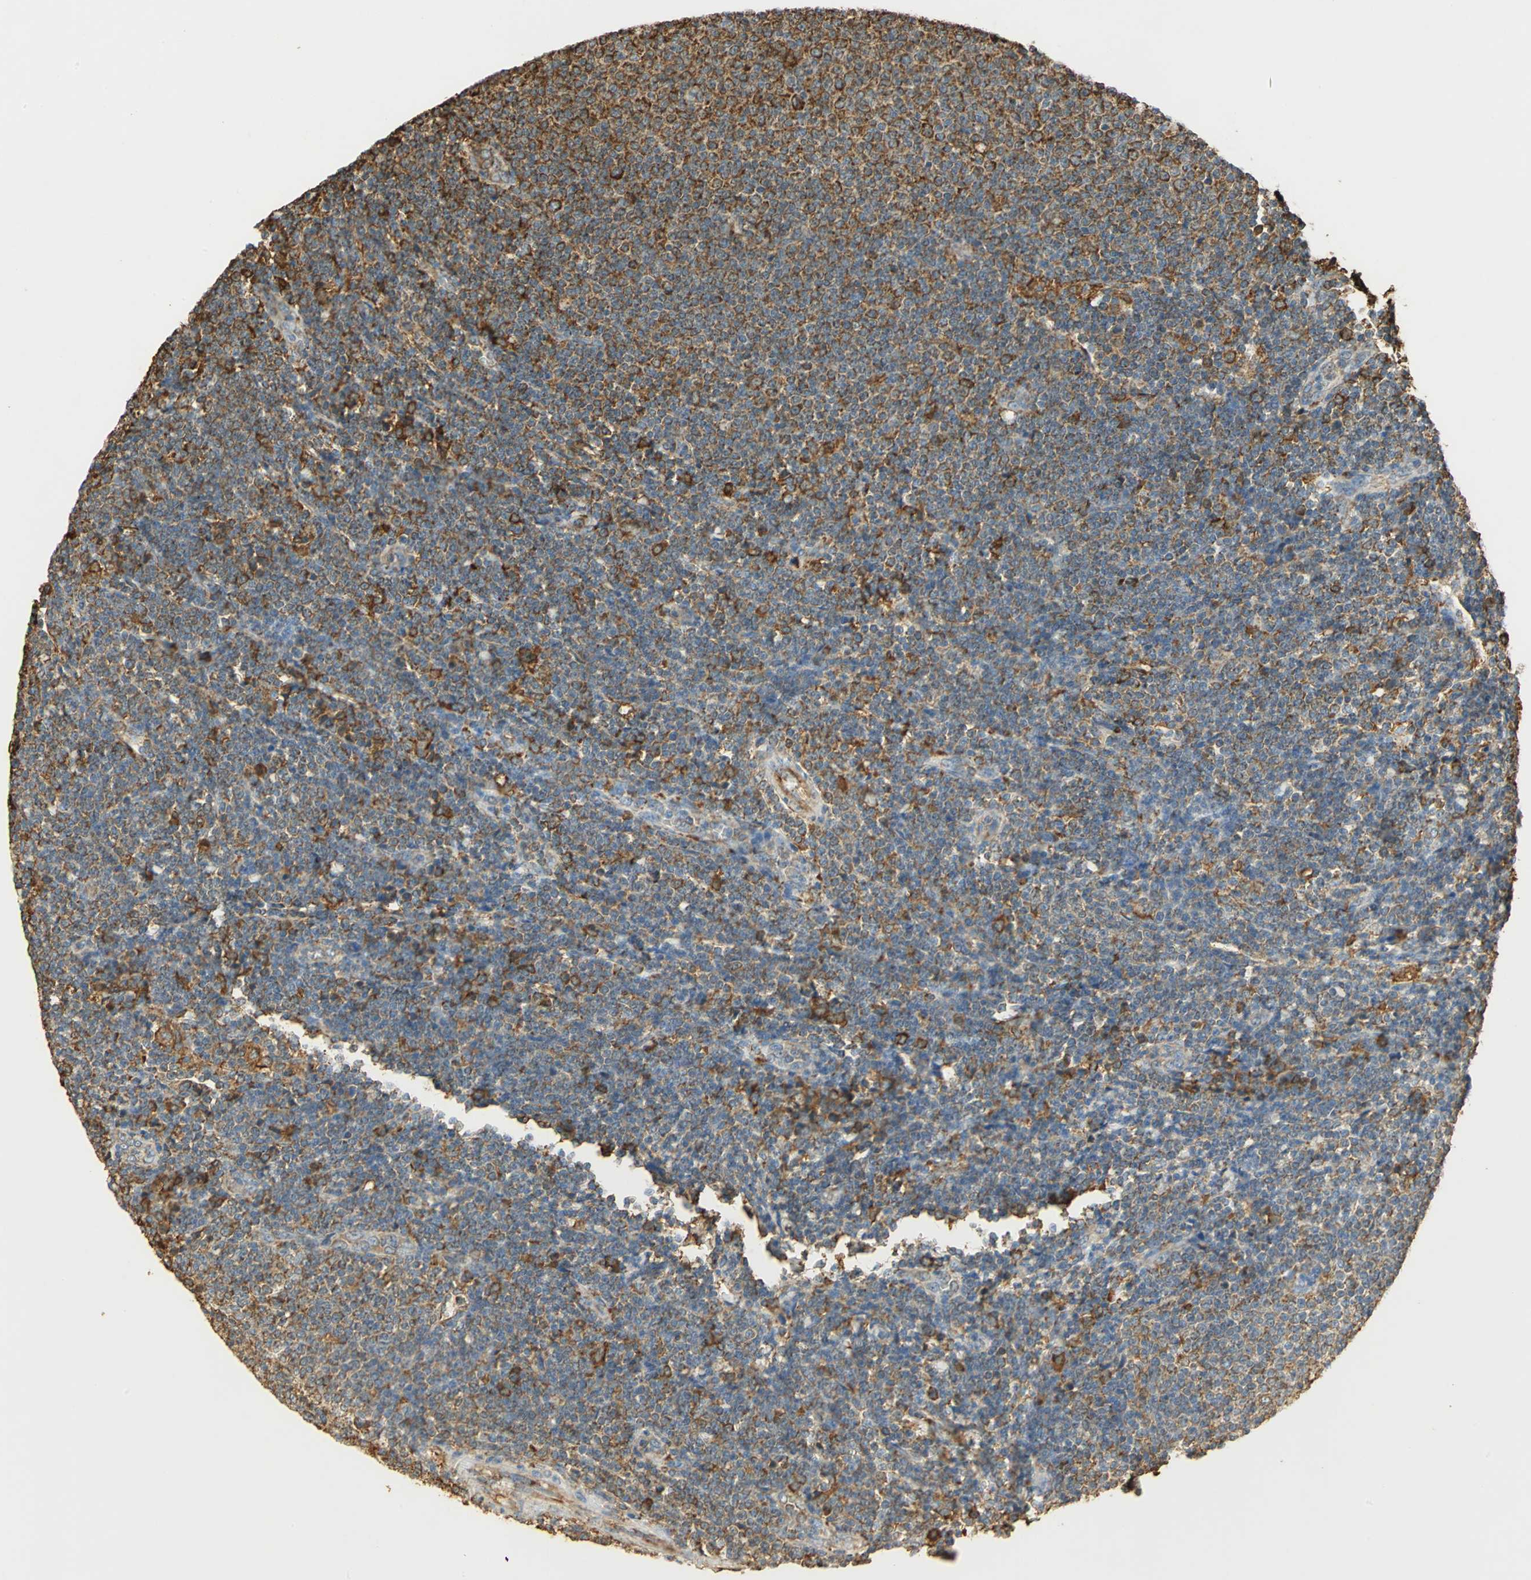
{"staining": {"intensity": "moderate", "quantity": ">75%", "location": "cytoplasmic/membranous"}, "tissue": "lymphoma", "cell_type": "Tumor cells", "image_type": "cancer", "snomed": [{"axis": "morphology", "description": "Malignant lymphoma, non-Hodgkin's type, Low grade"}, {"axis": "topography", "description": "Lymph node"}], "caption": "Protein staining of malignant lymphoma, non-Hodgkin's type (low-grade) tissue displays moderate cytoplasmic/membranous expression in approximately >75% of tumor cells.", "gene": "HSP90B1", "patient": {"sex": "male", "age": 66}}